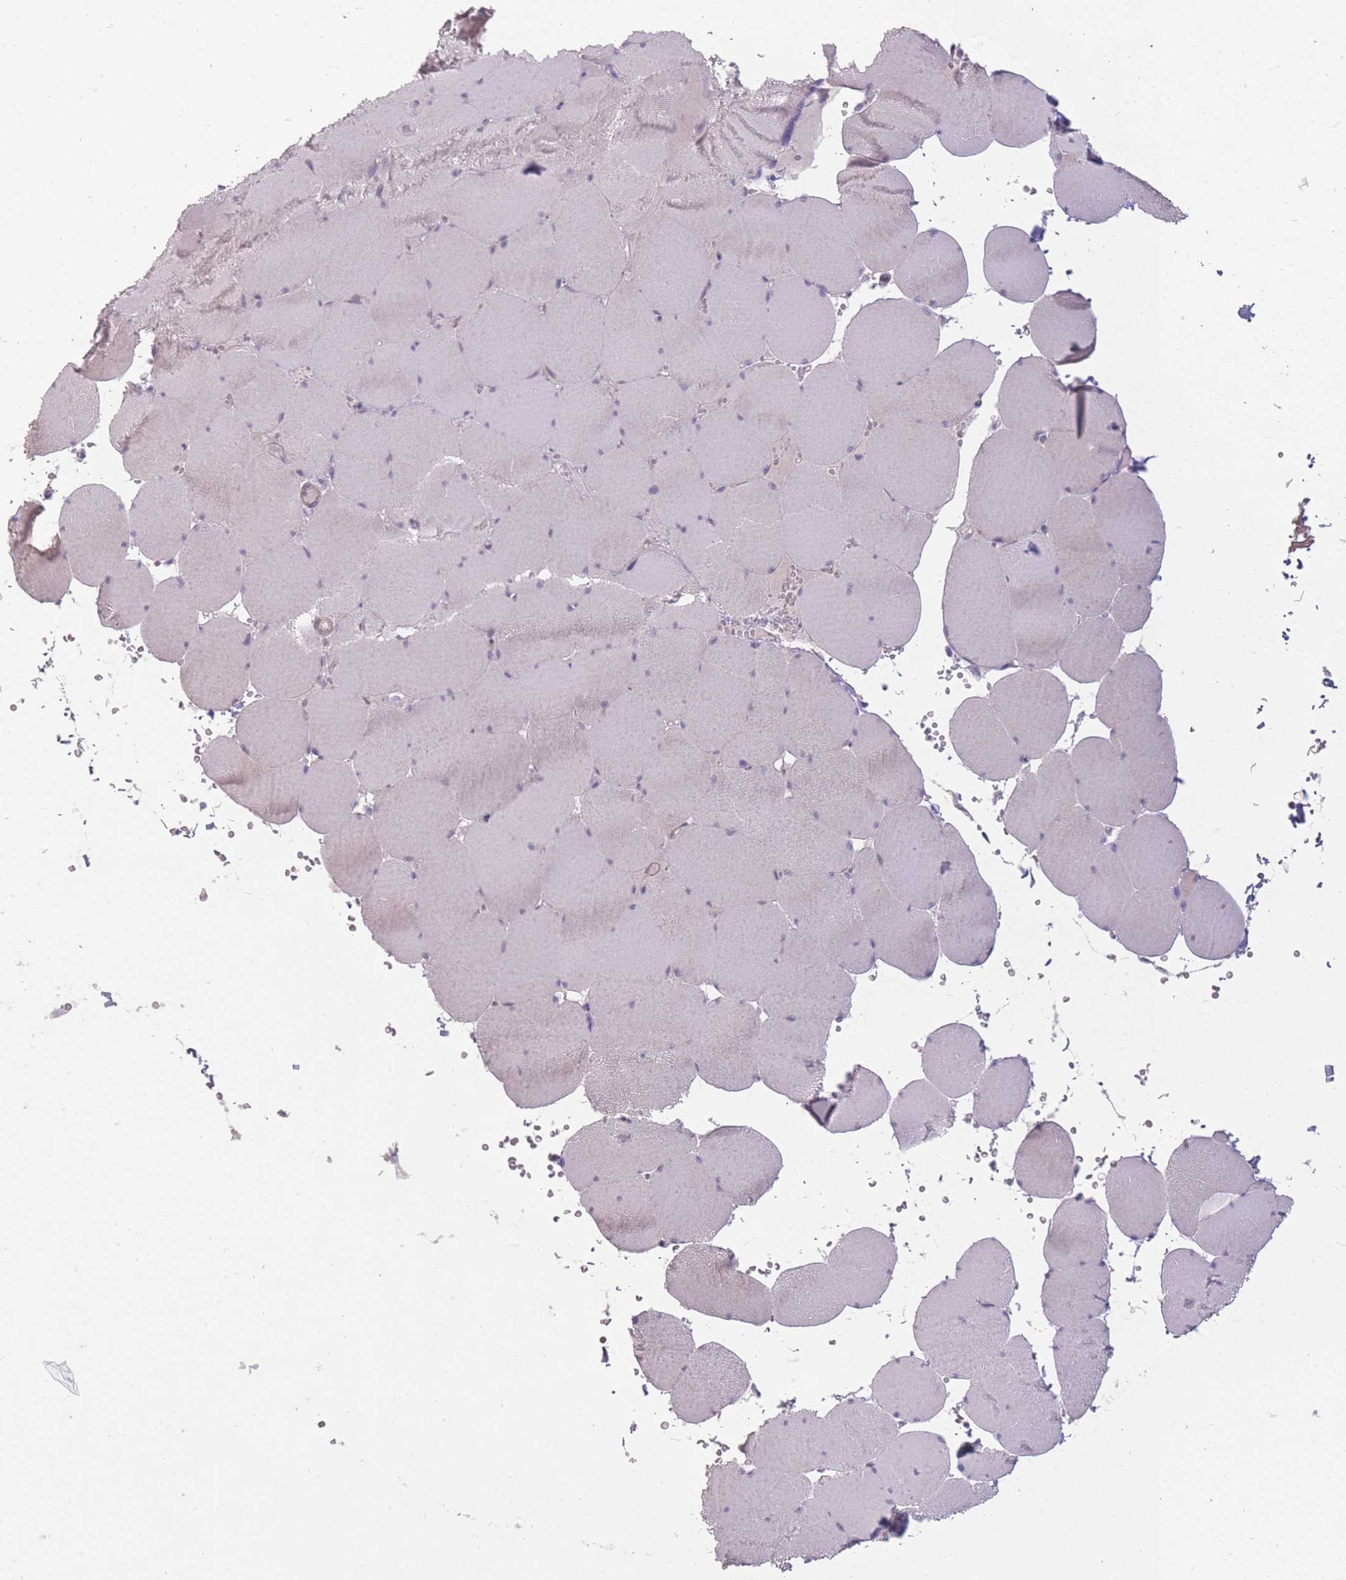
{"staining": {"intensity": "negative", "quantity": "none", "location": "none"}, "tissue": "skeletal muscle", "cell_type": "Myocytes", "image_type": "normal", "snomed": [{"axis": "morphology", "description": "Normal tissue, NOS"}, {"axis": "topography", "description": "Skeletal muscle"}, {"axis": "topography", "description": "Head-Neck"}], "caption": "IHC image of normal skeletal muscle: skeletal muscle stained with DAB (3,3'-diaminobenzidine) displays no significant protein staining in myocytes.", "gene": "ZBTB24", "patient": {"sex": "male", "age": 66}}